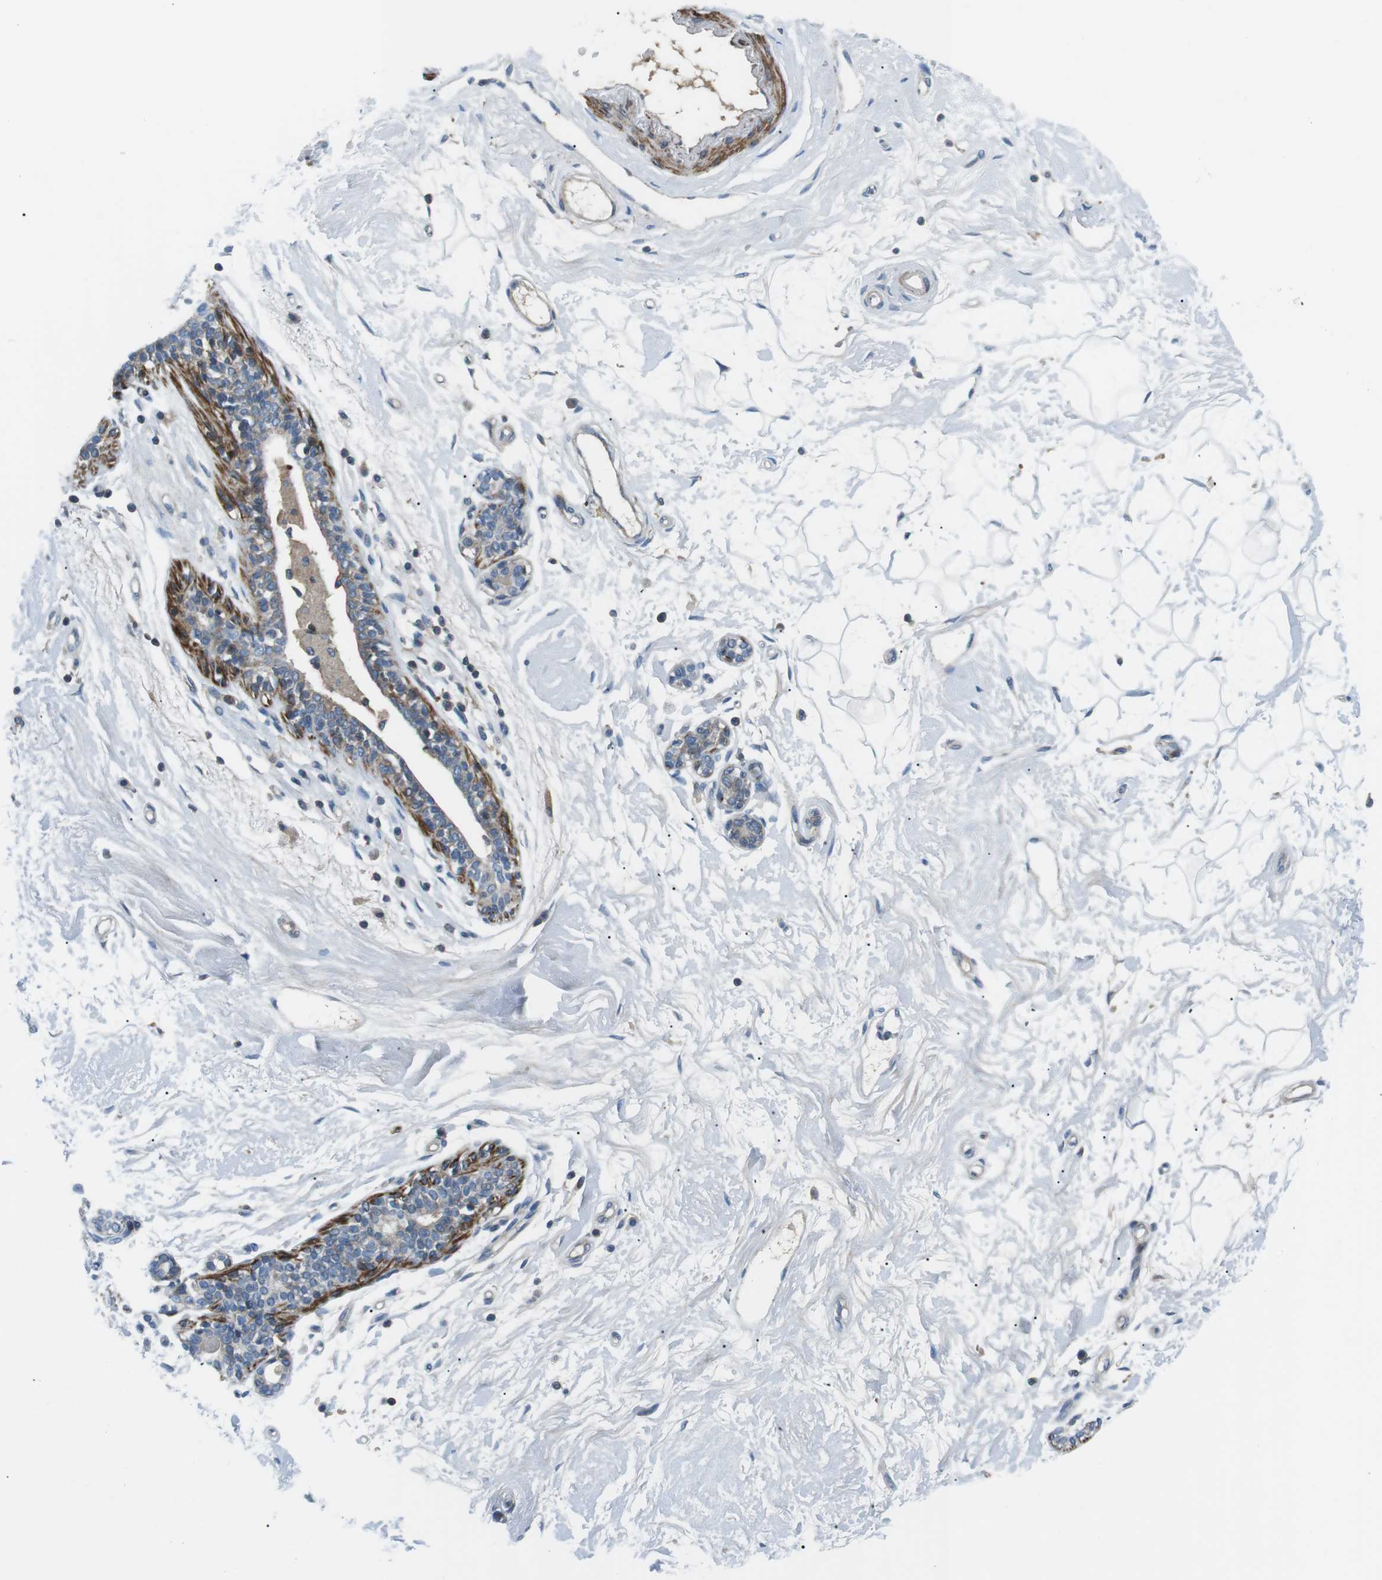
{"staining": {"intensity": "negative", "quantity": "none", "location": "none"}, "tissue": "breast", "cell_type": "Adipocytes", "image_type": "normal", "snomed": [{"axis": "morphology", "description": "Normal tissue, NOS"}, {"axis": "morphology", "description": "Lobular carcinoma"}, {"axis": "topography", "description": "Breast"}], "caption": "This is an IHC photomicrograph of normal human breast. There is no positivity in adipocytes.", "gene": "ARVCF", "patient": {"sex": "female", "age": 59}}